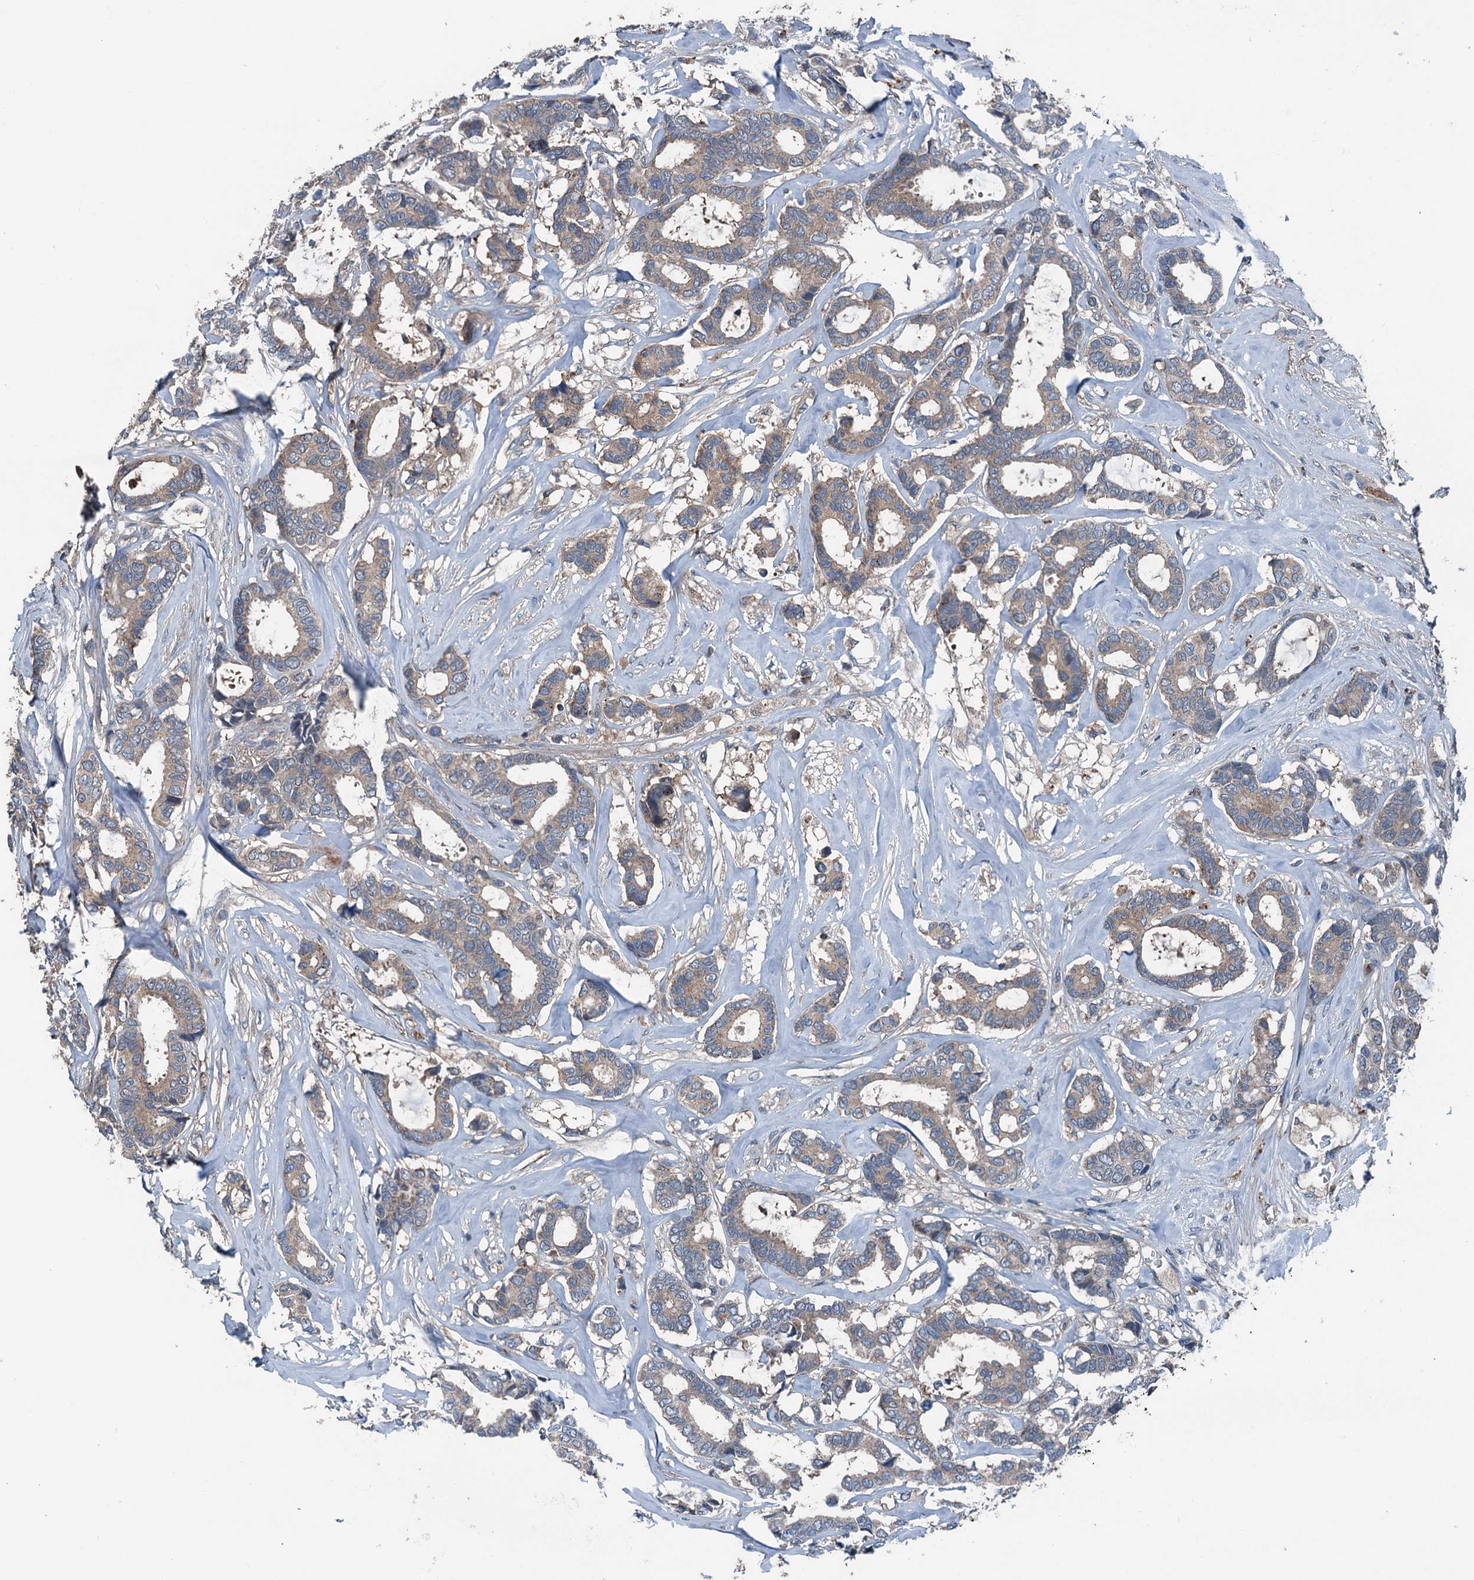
{"staining": {"intensity": "weak", "quantity": "25%-75%", "location": "cytoplasmic/membranous"}, "tissue": "breast cancer", "cell_type": "Tumor cells", "image_type": "cancer", "snomed": [{"axis": "morphology", "description": "Duct carcinoma"}, {"axis": "topography", "description": "Breast"}], "caption": "The photomicrograph shows immunohistochemical staining of infiltrating ductal carcinoma (breast). There is weak cytoplasmic/membranous expression is present in about 25%-75% of tumor cells.", "gene": "PDSS1", "patient": {"sex": "female", "age": 87}}